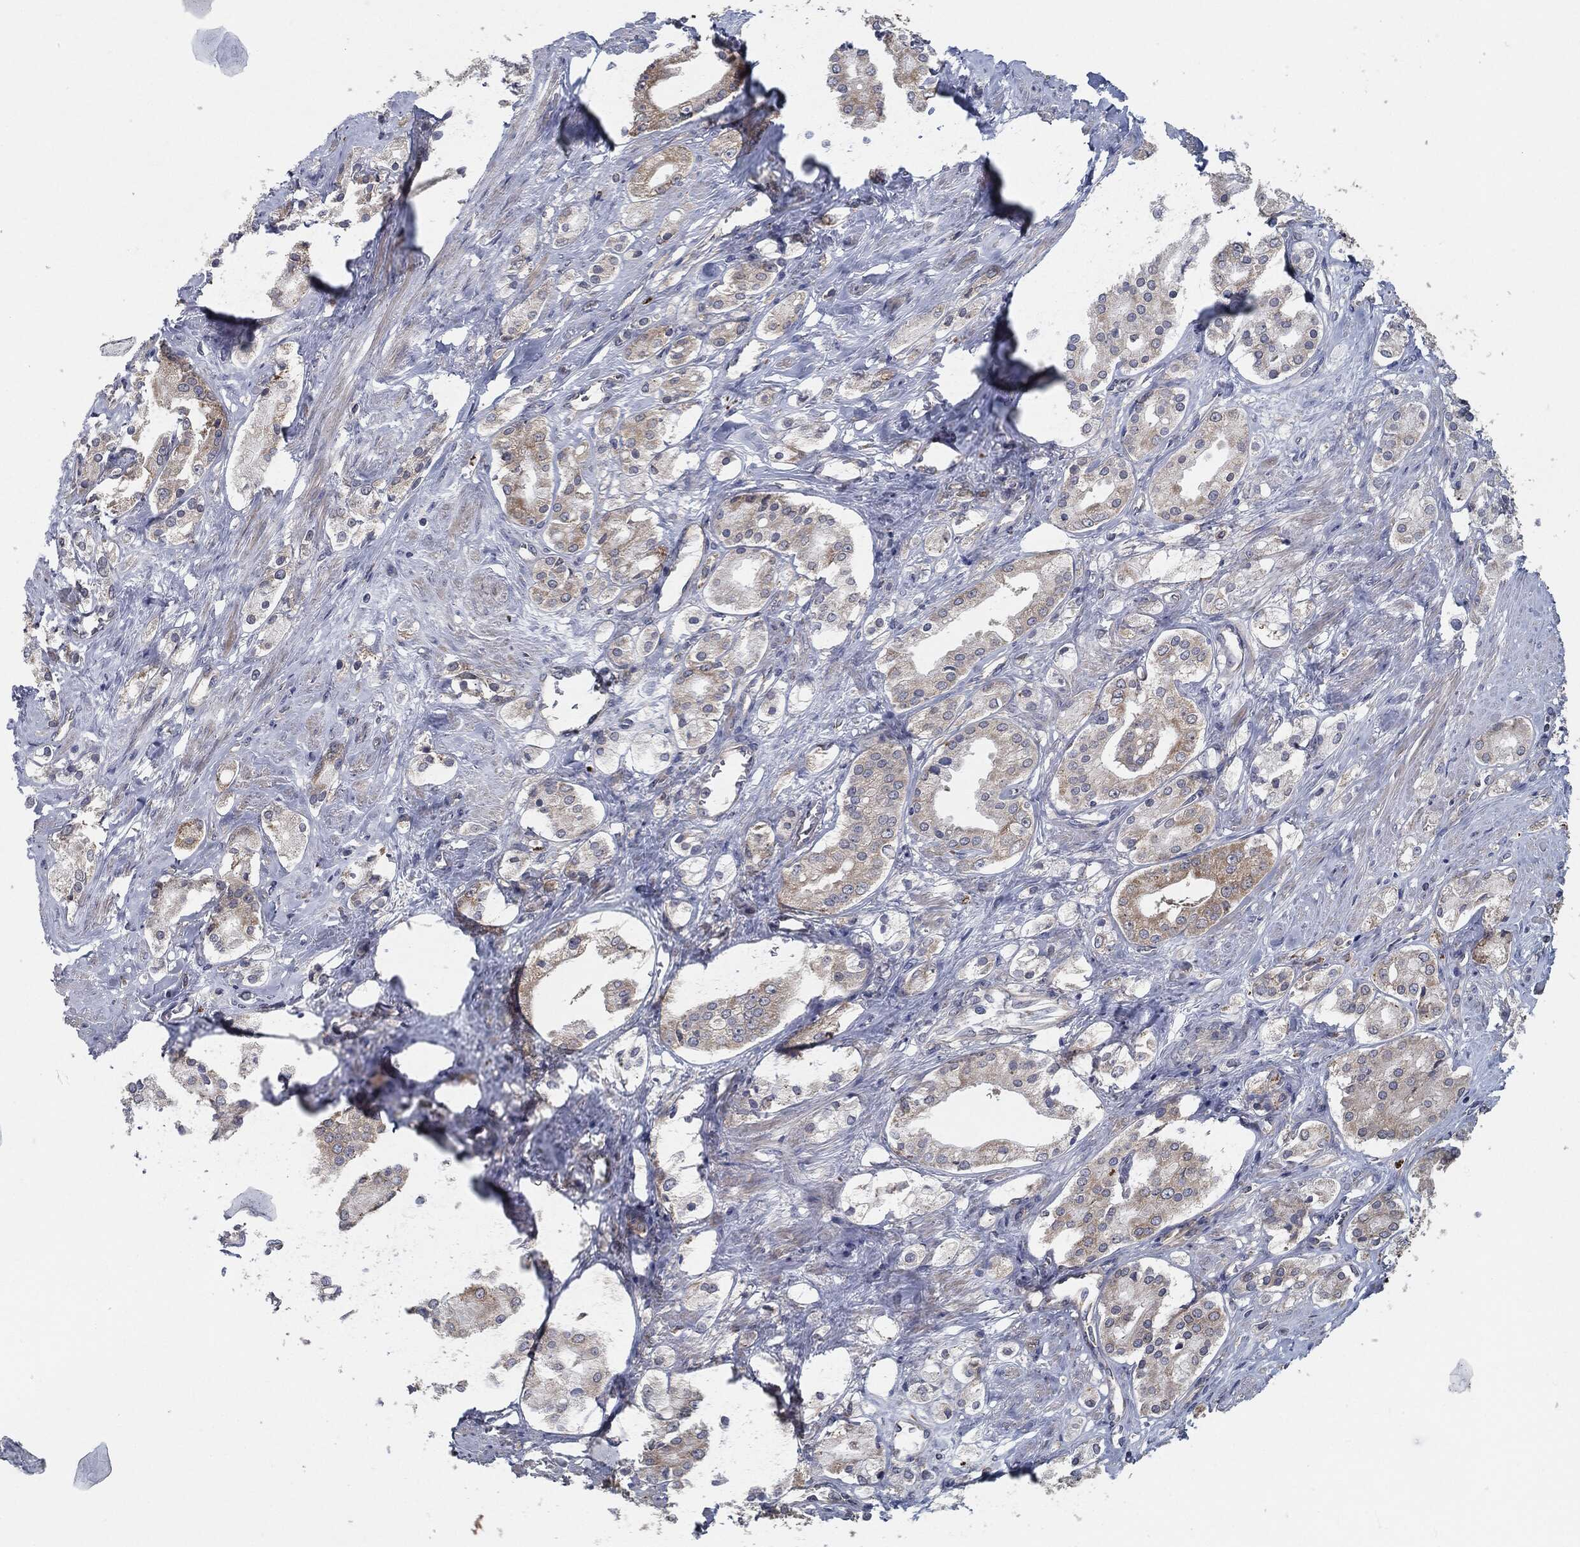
{"staining": {"intensity": "weak", "quantity": "25%-75%", "location": "cytoplasmic/membranous"}, "tissue": "prostate cancer", "cell_type": "Tumor cells", "image_type": "cancer", "snomed": [{"axis": "morphology", "description": "Adenocarcinoma, NOS"}, {"axis": "topography", "description": "Prostate and seminal vesicle, NOS"}, {"axis": "topography", "description": "Prostate"}], "caption": "Immunohistochemical staining of prostate adenocarcinoma exhibits low levels of weak cytoplasmic/membranous staining in approximately 25%-75% of tumor cells.", "gene": "PRDX4", "patient": {"sex": "male", "age": 67}}